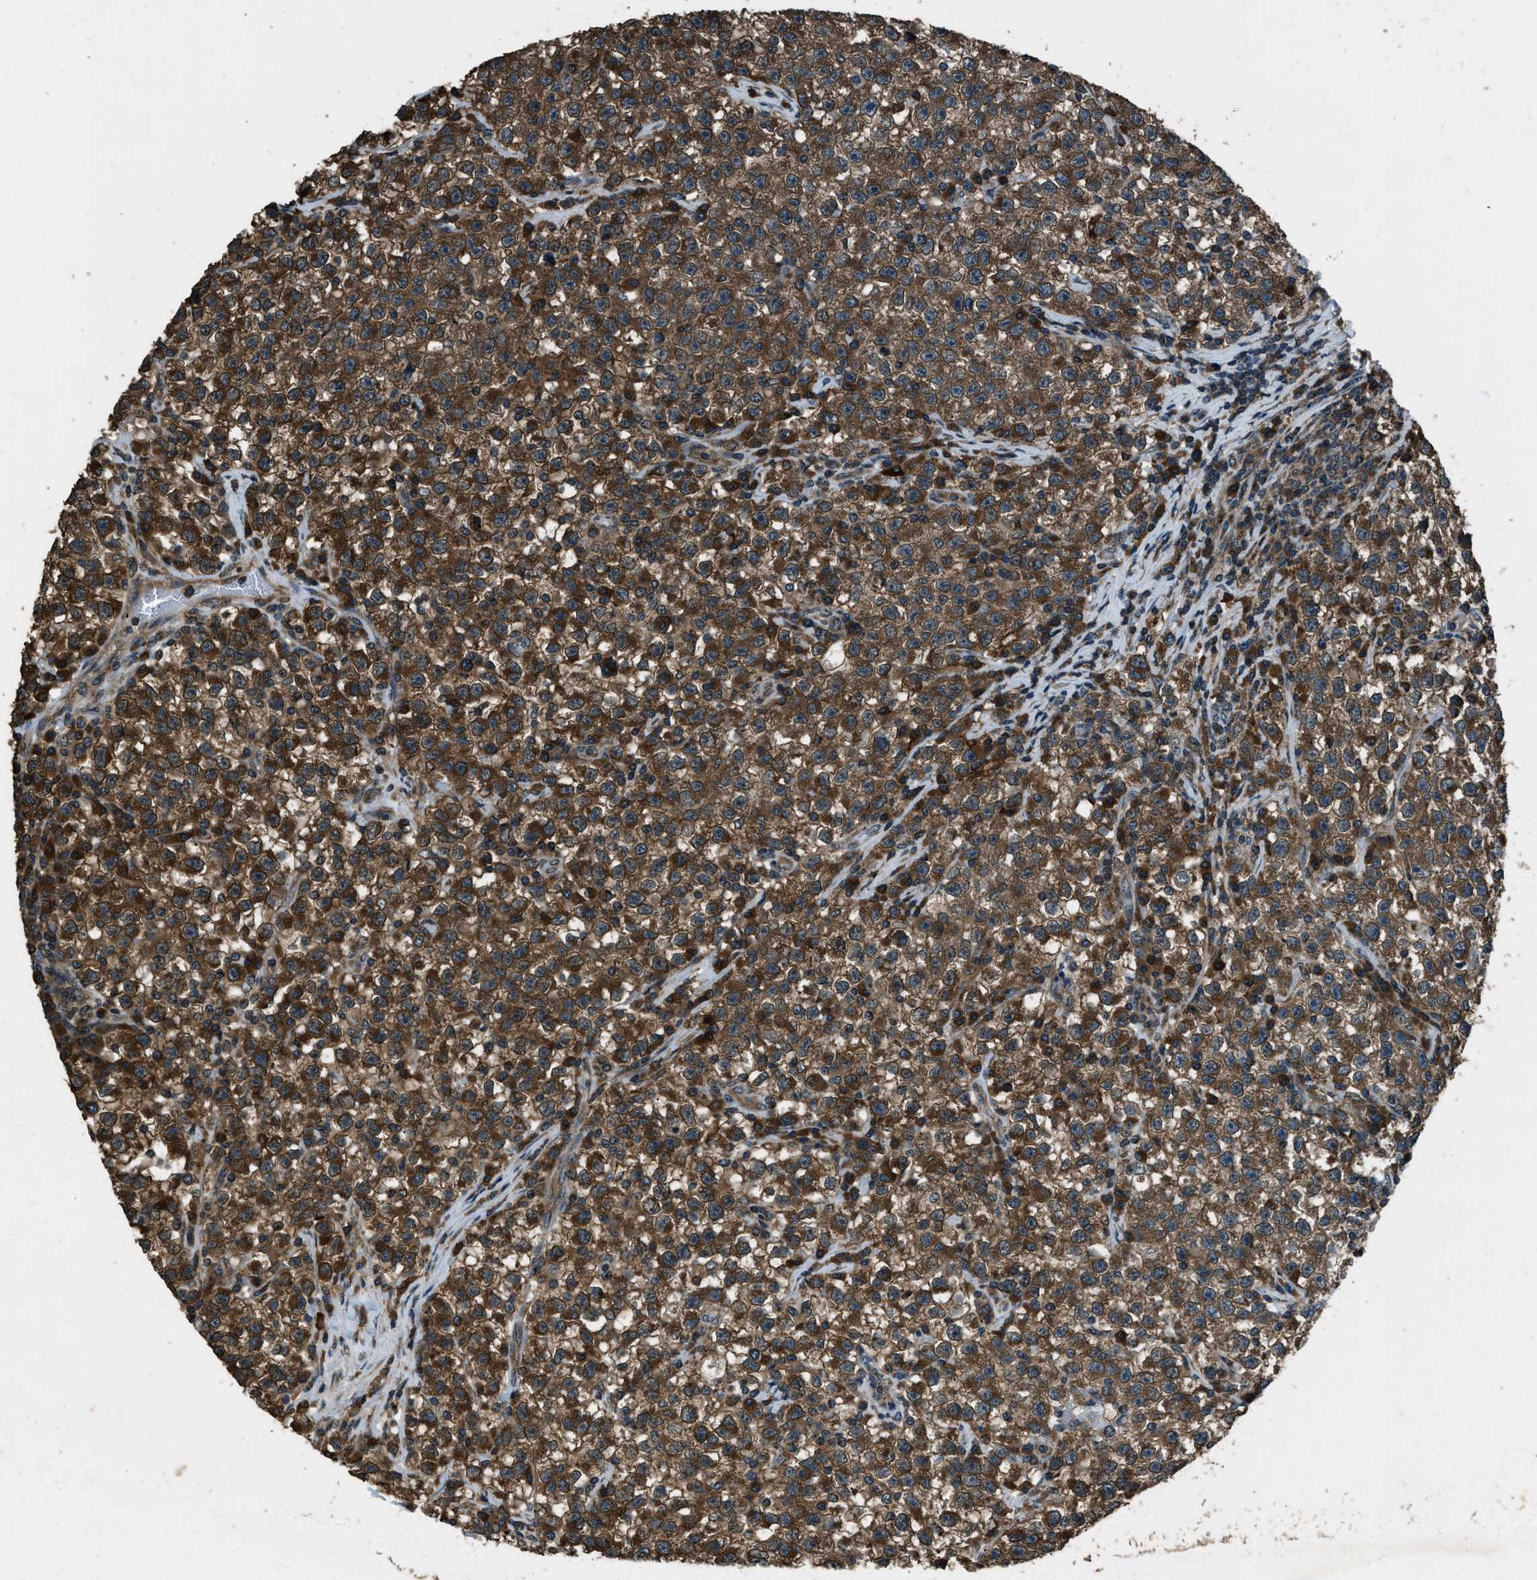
{"staining": {"intensity": "strong", "quantity": ">75%", "location": "cytoplasmic/membranous"}, "tissue": "testis cancer", "cell_type": "Tumor cells", "image_type": "cancer", "snomed": [{"axis": "morphology", "description": "Seminoma, NOS"}, {"axis": "topography", "description": "Testis"}], "caption": "Testis cancer stained for a protein (brown) exhibits strong cytoplasmic/membranous positive positivity in about >75% of tumor cells.", "gene": "TRIM4", "patient": {"sex": "male", "age": 22}}